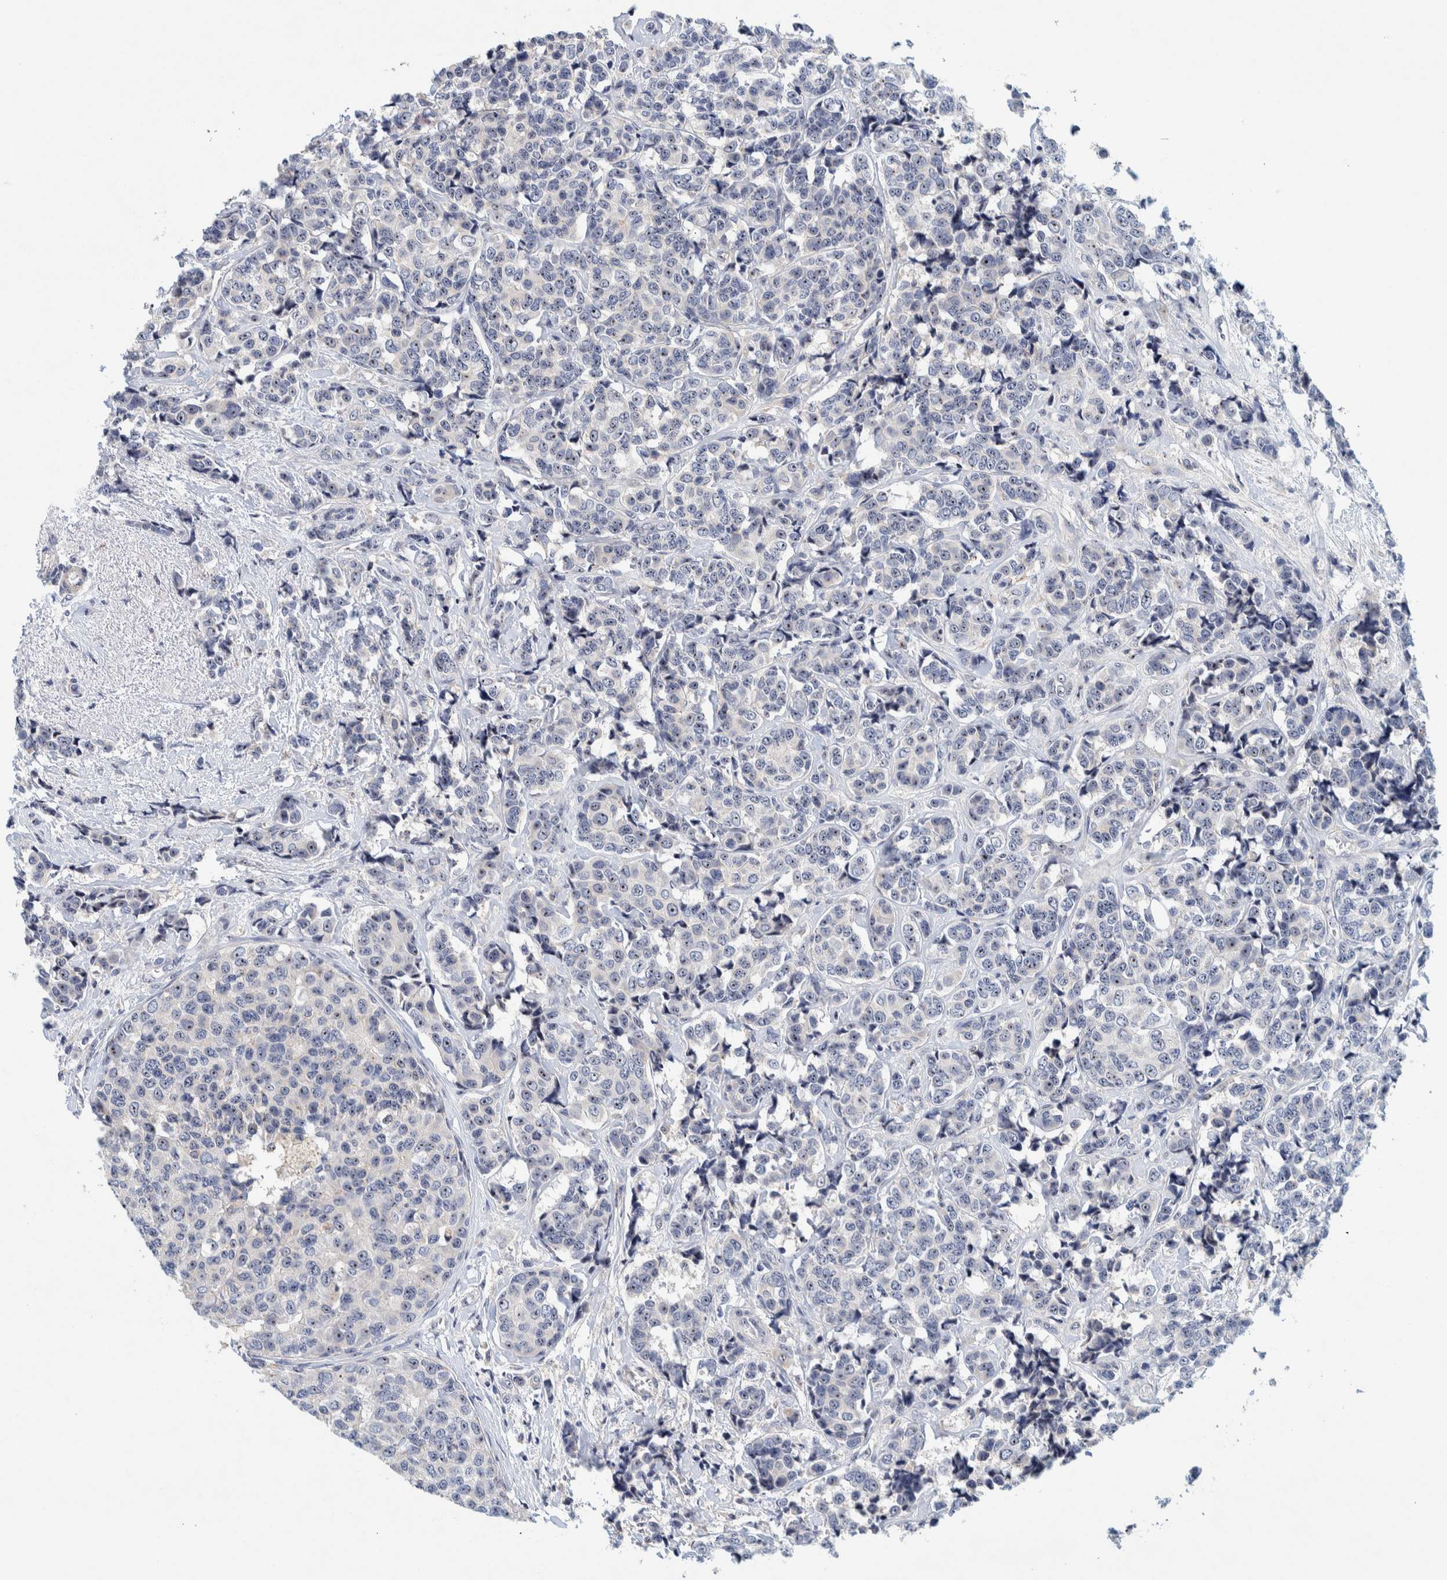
{"staining": {"intensity": "moderate", "quantity": "<25%", "location": "nuclear"}, "tissue": "breast cancer", "cell_type": "Tumor cells", "image_type": "cancer", "snomed": [{"axis": "morphology", "description": "Normal tissue, NOS"}, {"axis": "morphology", "description": "Duct carcinoma"}, {"axis": "topography", "description": "Breast"}], "caption": "This photomicrograph exhibits immunohistochemistry (IHC) staining of human breast cancer, with low moderate nuclear staining in approximately <25% of tumor cells.", "gene": "NOL11", "patient": {"sex": "female", "age": 43}}